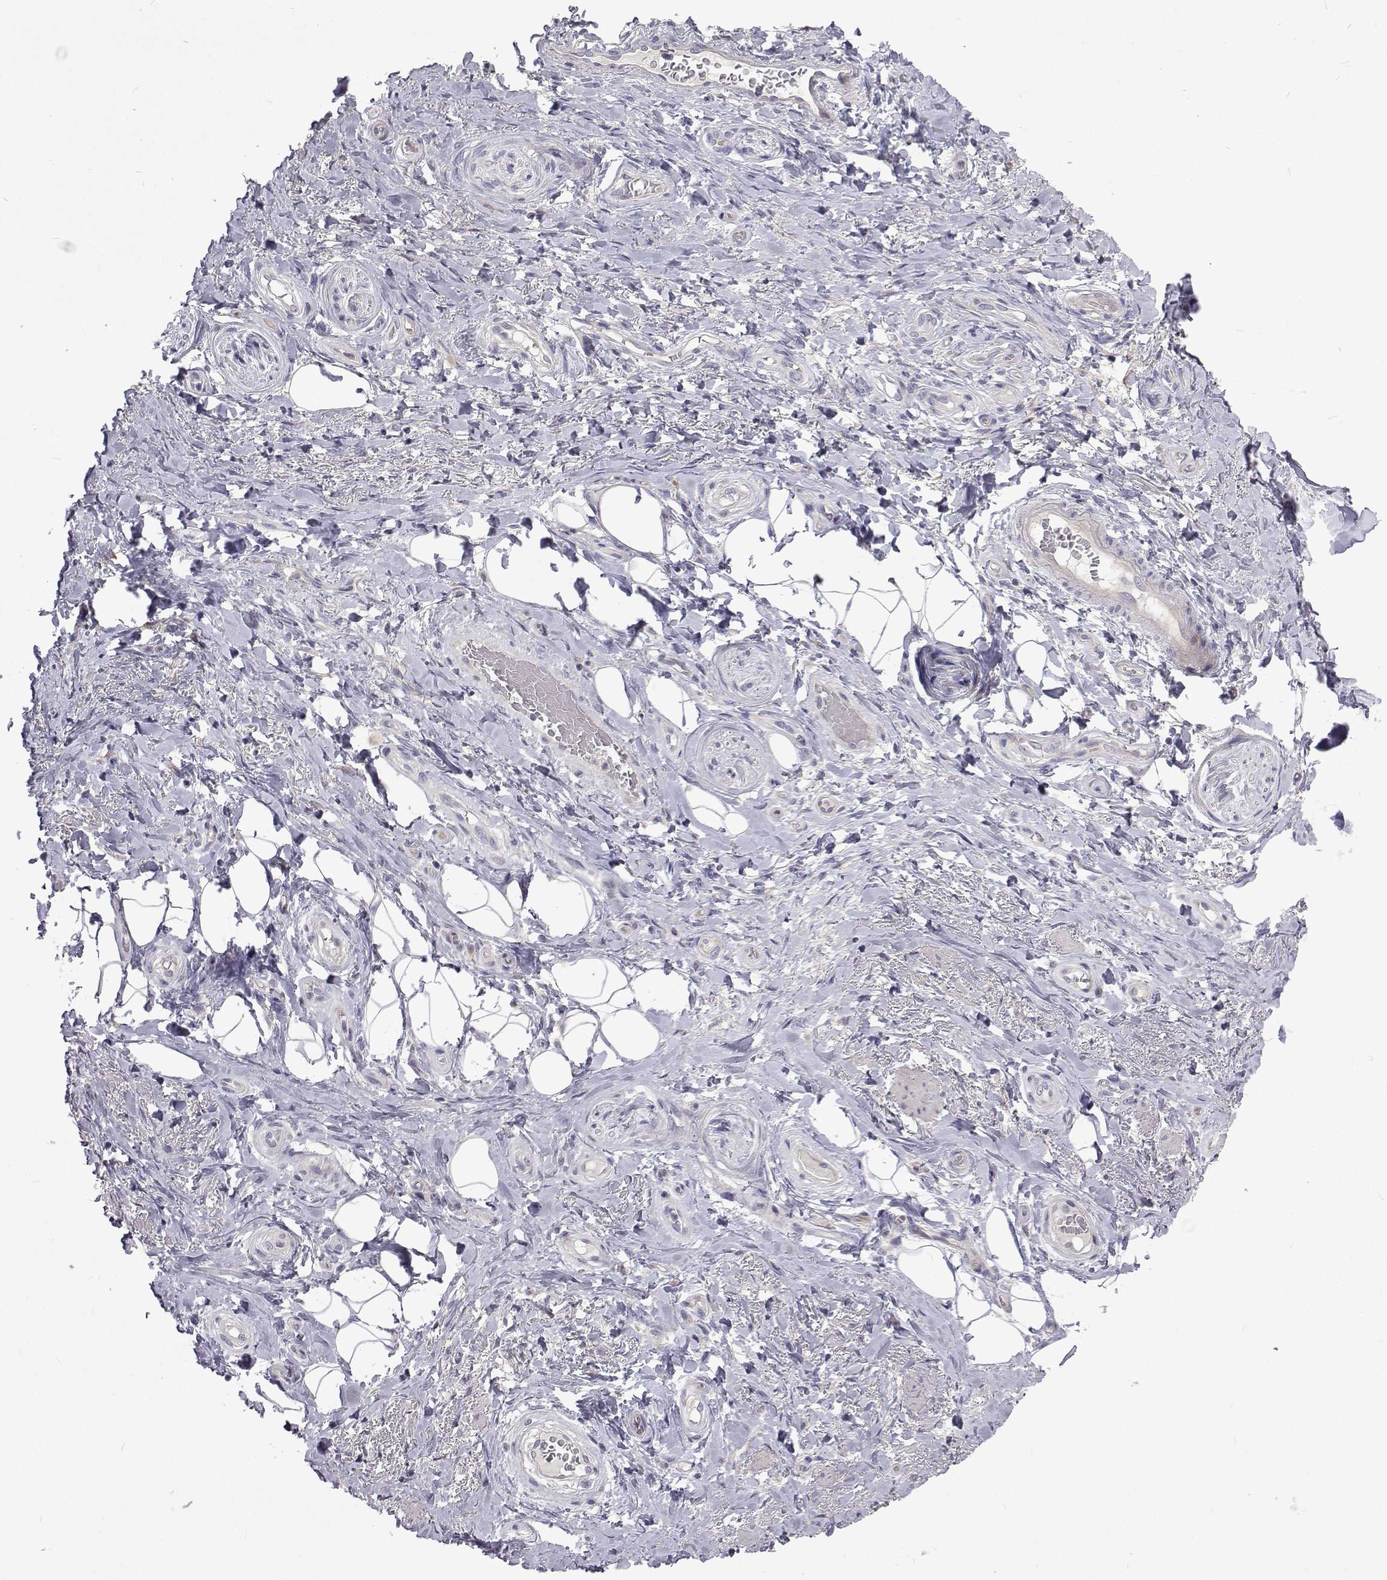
{"staining": {"intensity": "negative", "quantity": "none", "location": "none"}, "tissue": "adipose tissue", "cell_type": "Adipocytes", "image_type": "normal", "snomed": [{"axis": "morphology", "description": "Normal tissue, NOS"}, {"axis": "topography", "description": "Anal"}, {"axis": "topography", "description": "Peripheral nerve tissue"}], "caption": "DAB (3,3'-diaminobenzidine) immunohistochemical staining of unremarkable human adipose tissue shows no significant staining in adipocytes. The staining is performed using DAB (3,3'-diaminobenzidine) brown chromogen with nuclei counter-stained in using hematoxylin.", "gene": "NPR3", "patient": {"sex": "male", "age": 53}}